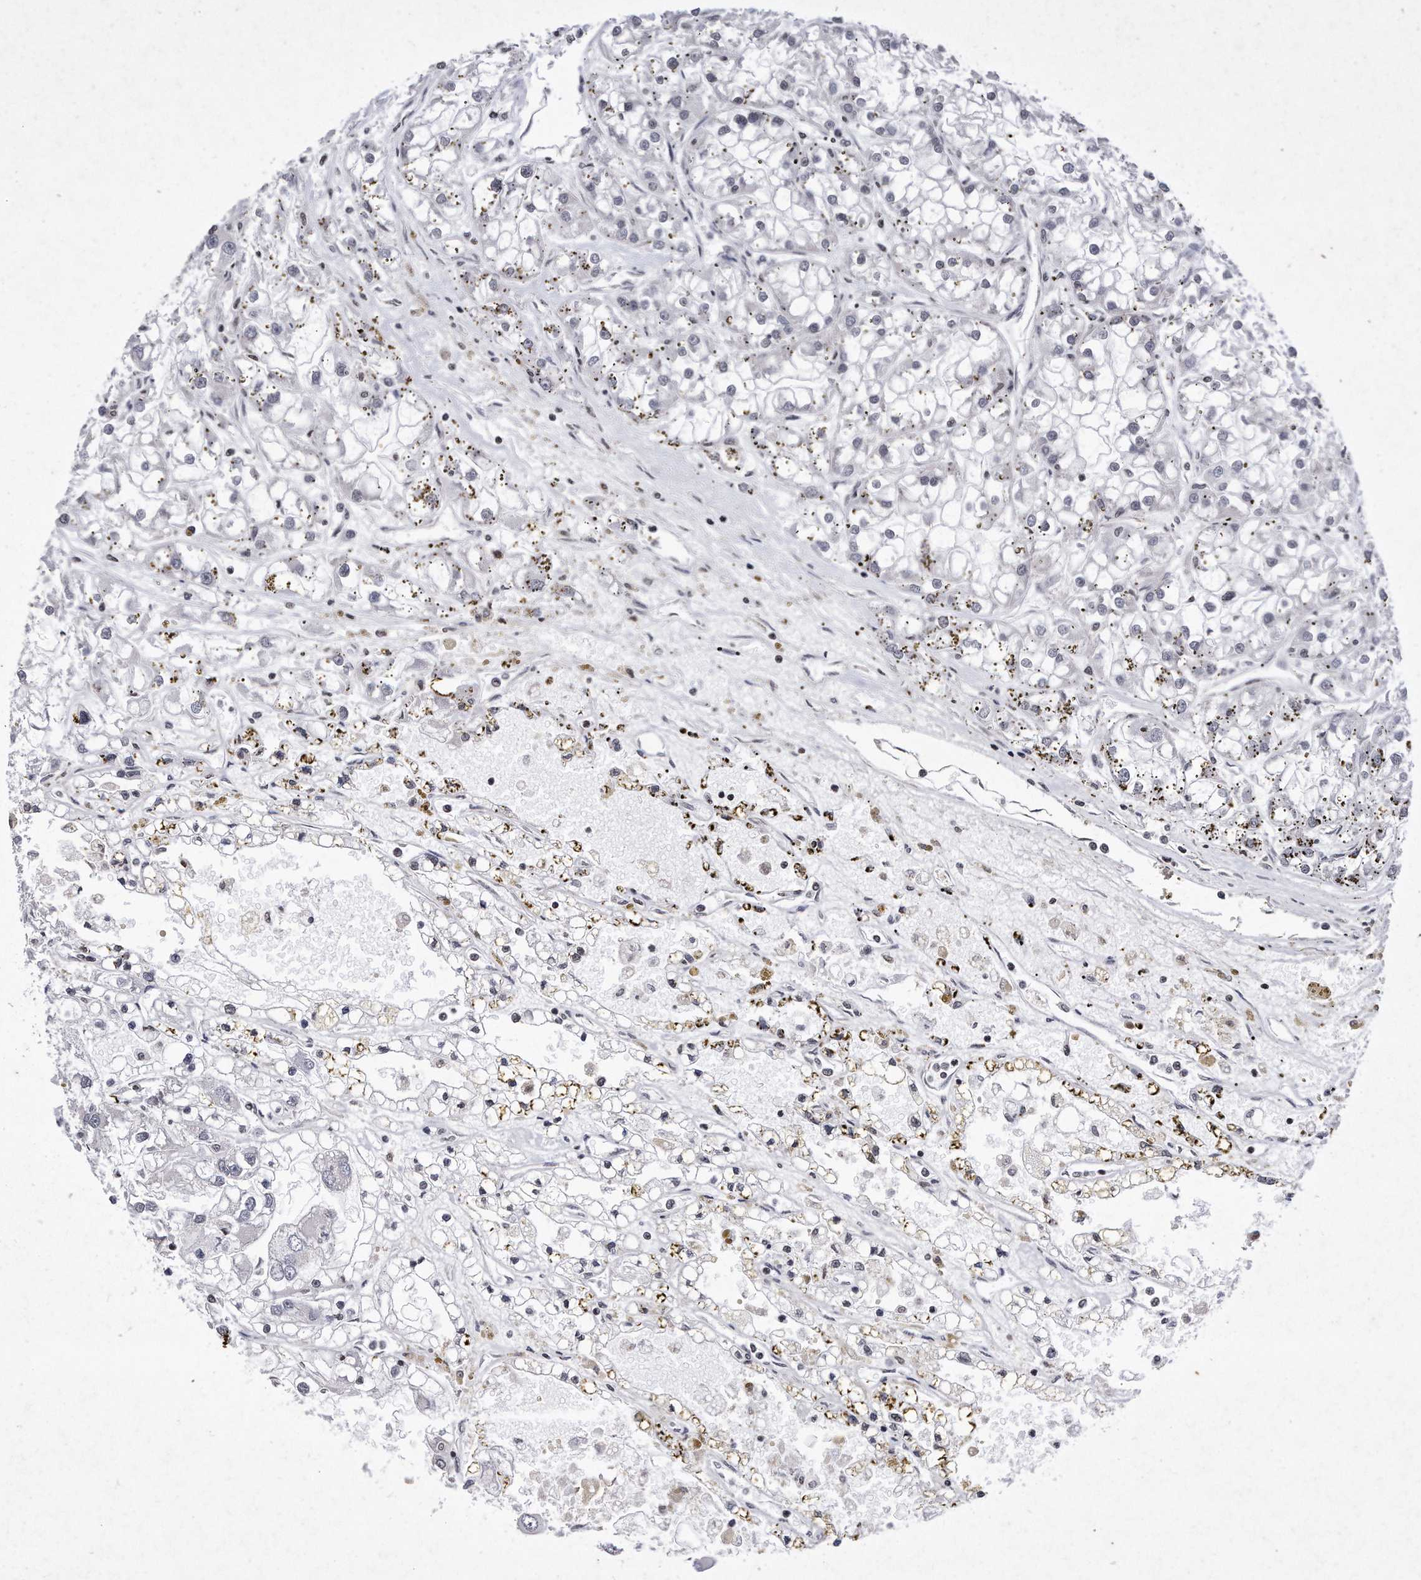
{"staining": {"intensity": "negative", "quantity": "none", "location": "none"}, "tissue": "renal cancer", "cell_type": "Tumor cells", "image_type": "cancer", "snomed": [{"axis": "morphology", "description": "Adenocarcinoma, NOS"}, {"axis": "topography", "description": "Kidney"}], "caption": "The photomicrograph exhibits no significant staining in tumor cells of renal cancer (adenocarcinoma). (DAB (3,3'-diaminobenzidine) IHC visualized using brightfield microscopy, high magnification).", "gene": "DAB1", "patient": {"sex": "female", "age": 52}}